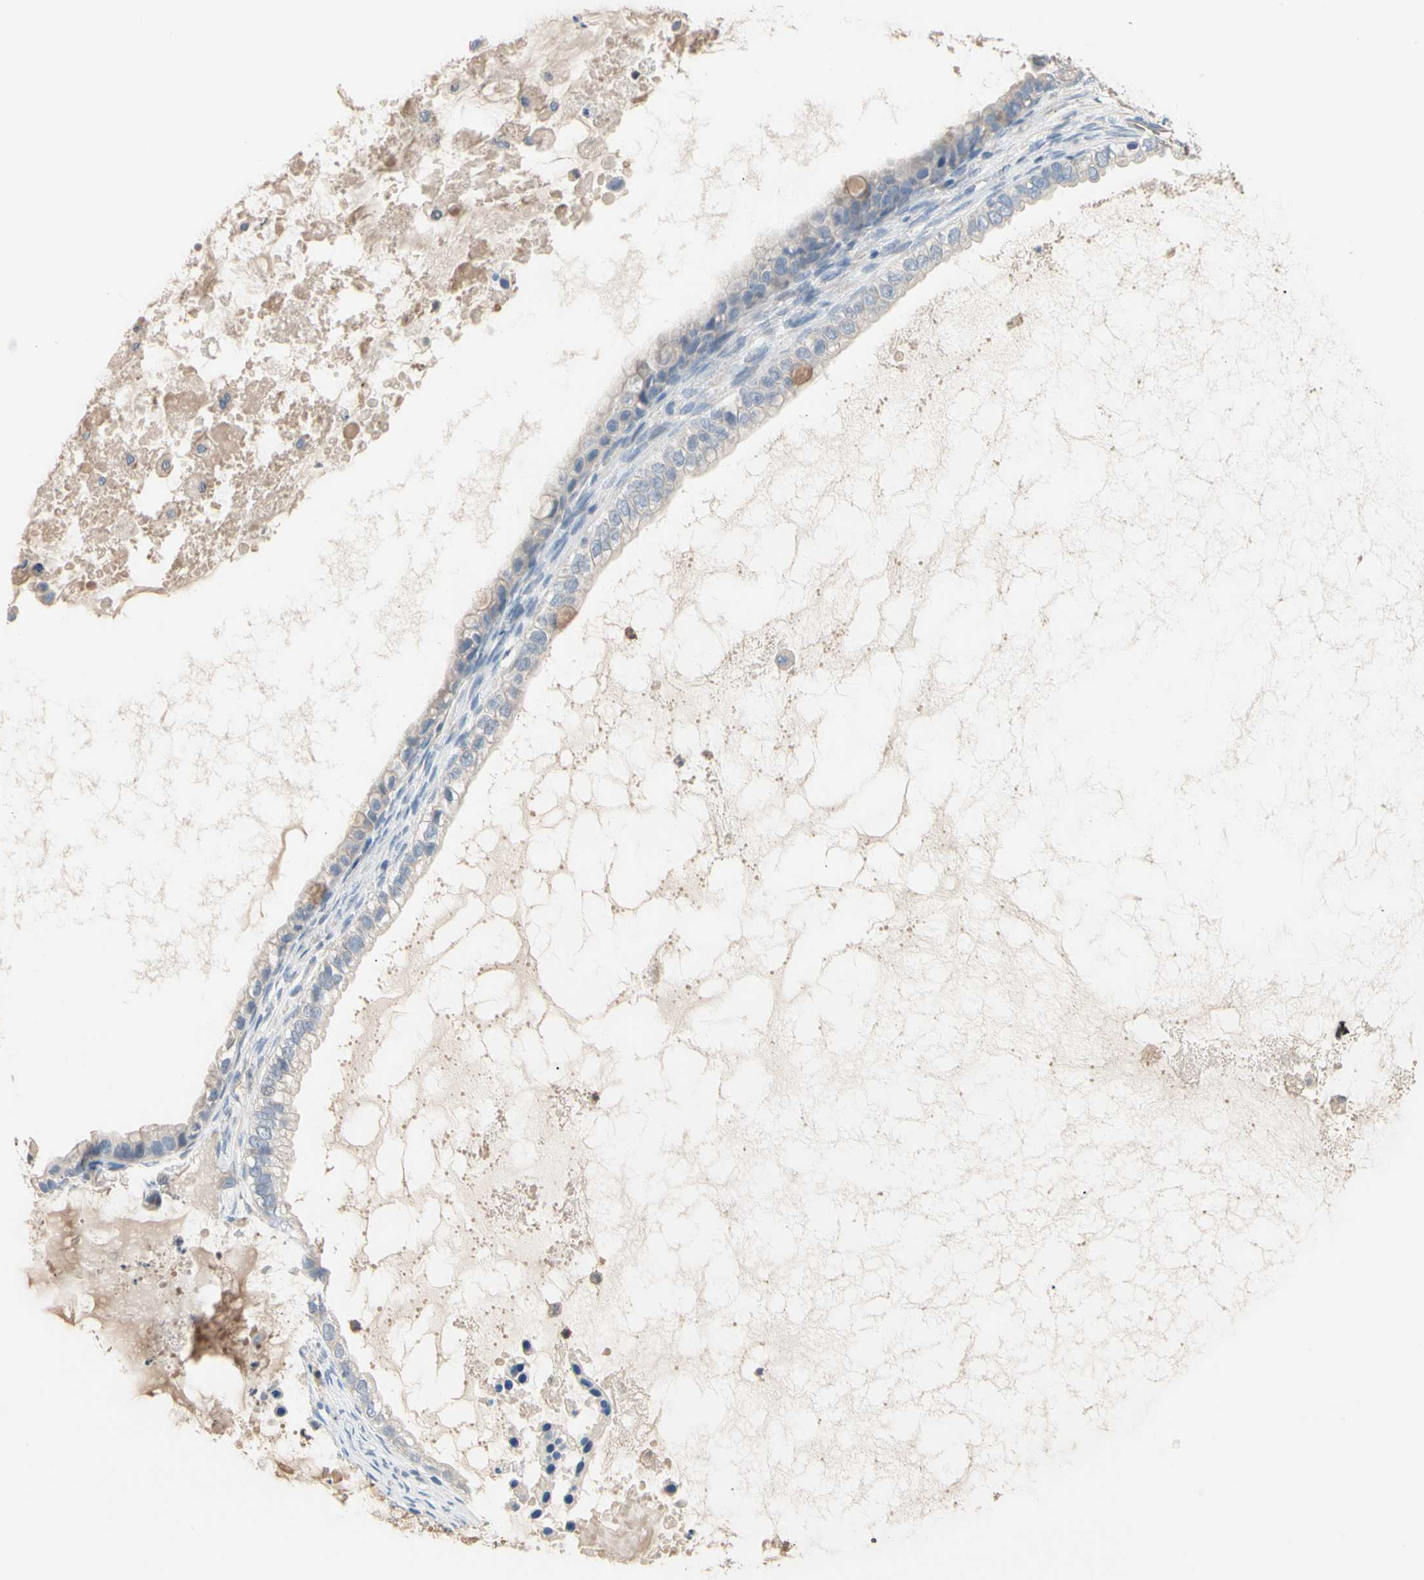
{"staining": {"intensity": "weak", "quantity": "<25%", "location": "cytoplasmic/membranous"}, "tissue": "ovarian cancer", "cell_type": "Tumor cells", "image_type": "cancer", "snomed": [{"axis": "morphology", "description": "Cystadenocarcinoma, mucinous, NOS"}, {"axis": "topography", "description": "Ovary"}], "caption": "Mucinous cystadenocarcinoma (ovarian) was stained to show a protein in brown. There is no significant staining in tumor cells.", "gene": "BBOX1", "patient": {"sex": "female", "age": 80}}